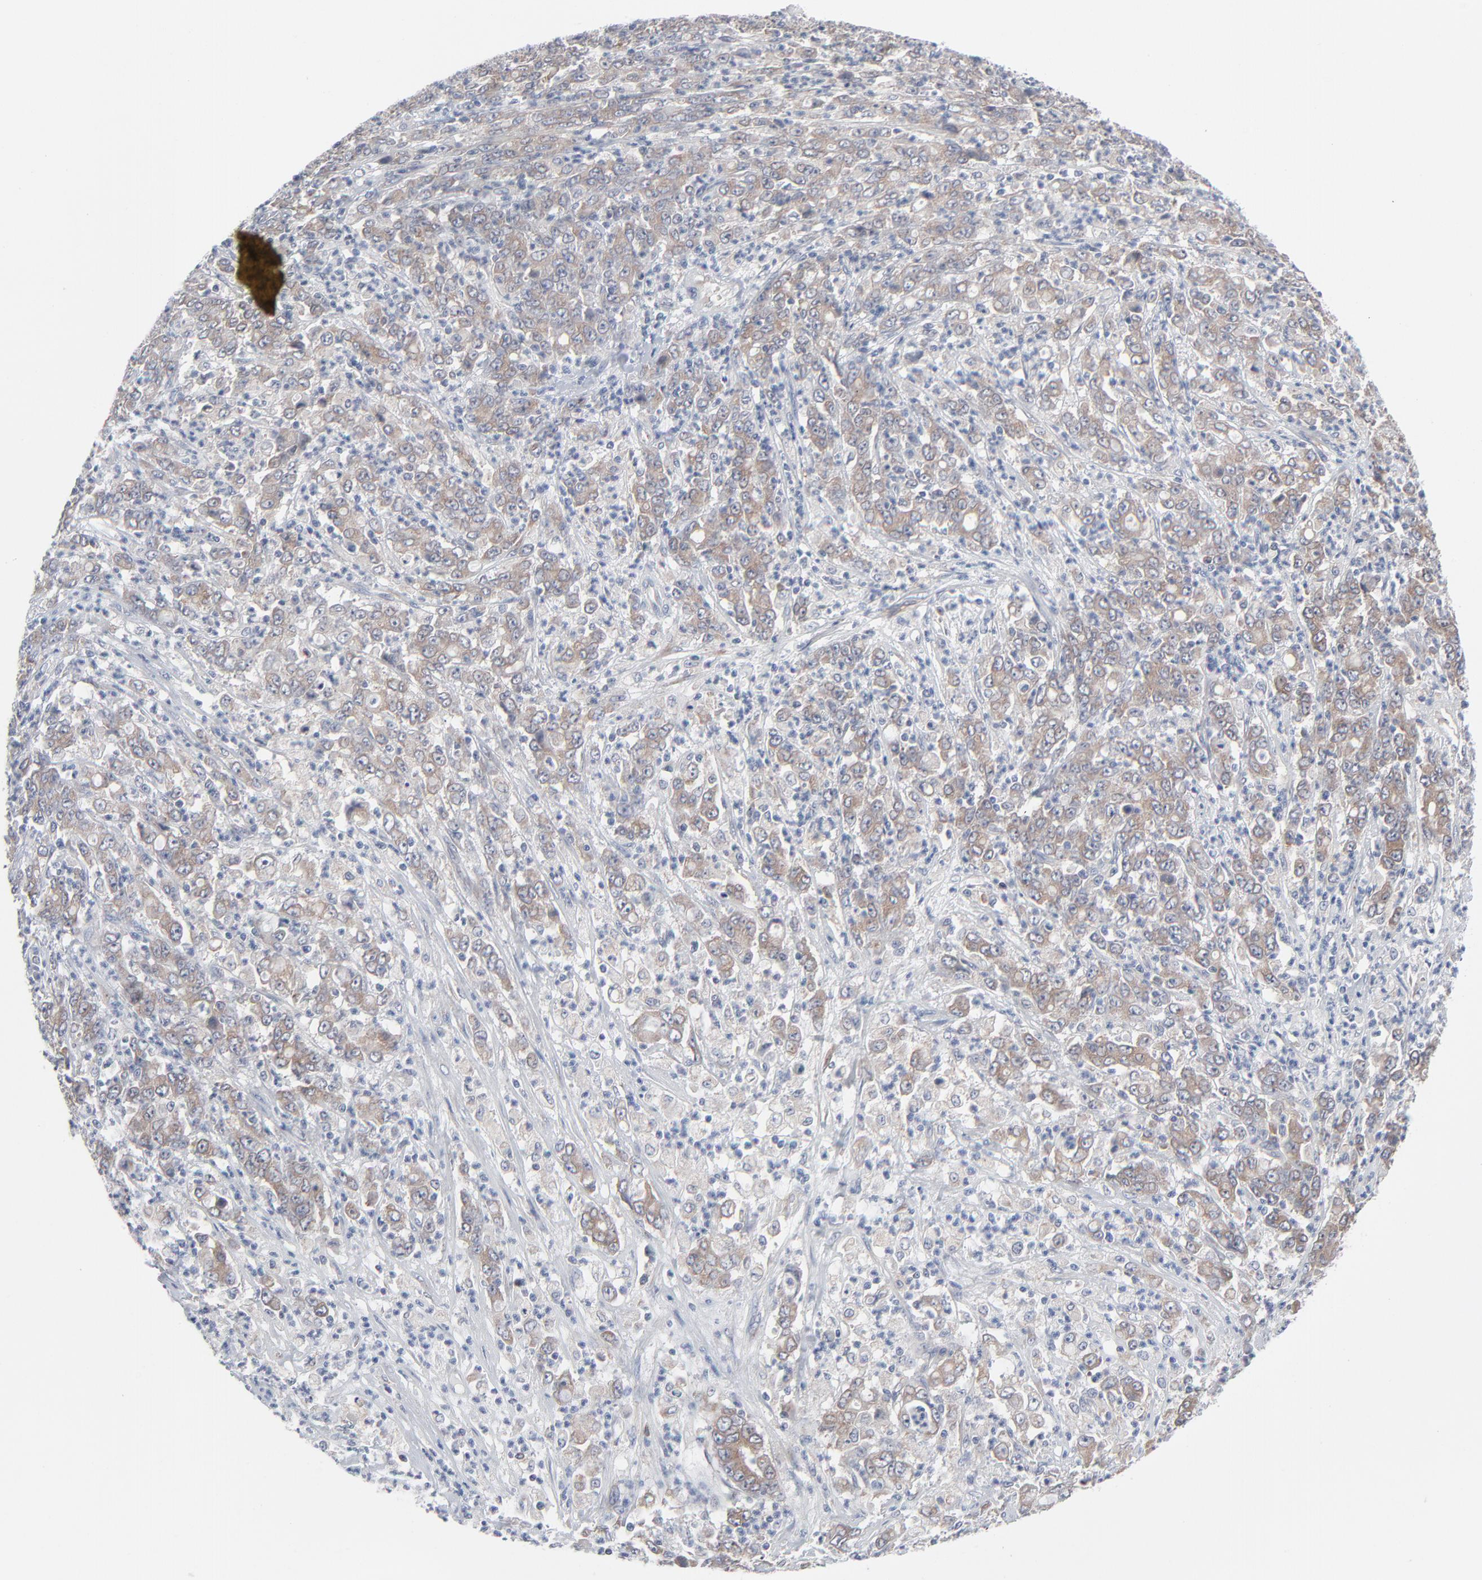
{"staining": {"intensity": "weak", "quantity": "25%-75%", "location": "cytoplasmic/membranous"}, "tissue": "stomach cancer", "cell_type": "Tumor cells", "image_type": "cancer", "snomed": [{"axis": "morphology", "description": "Adenocarcinoma, NOS"}, {"axis": "topography", "description": "Stomach, lower"}], "caption": "Immunohistochemistry (IHC) of human stomach adenocarcinoma exhibits low levels of weak cytoplasmic/membranous staining in approximately 25%-75% of tumor cells.", "gene": "KDSR", "patient": {"sex": "female", "age": 71}}